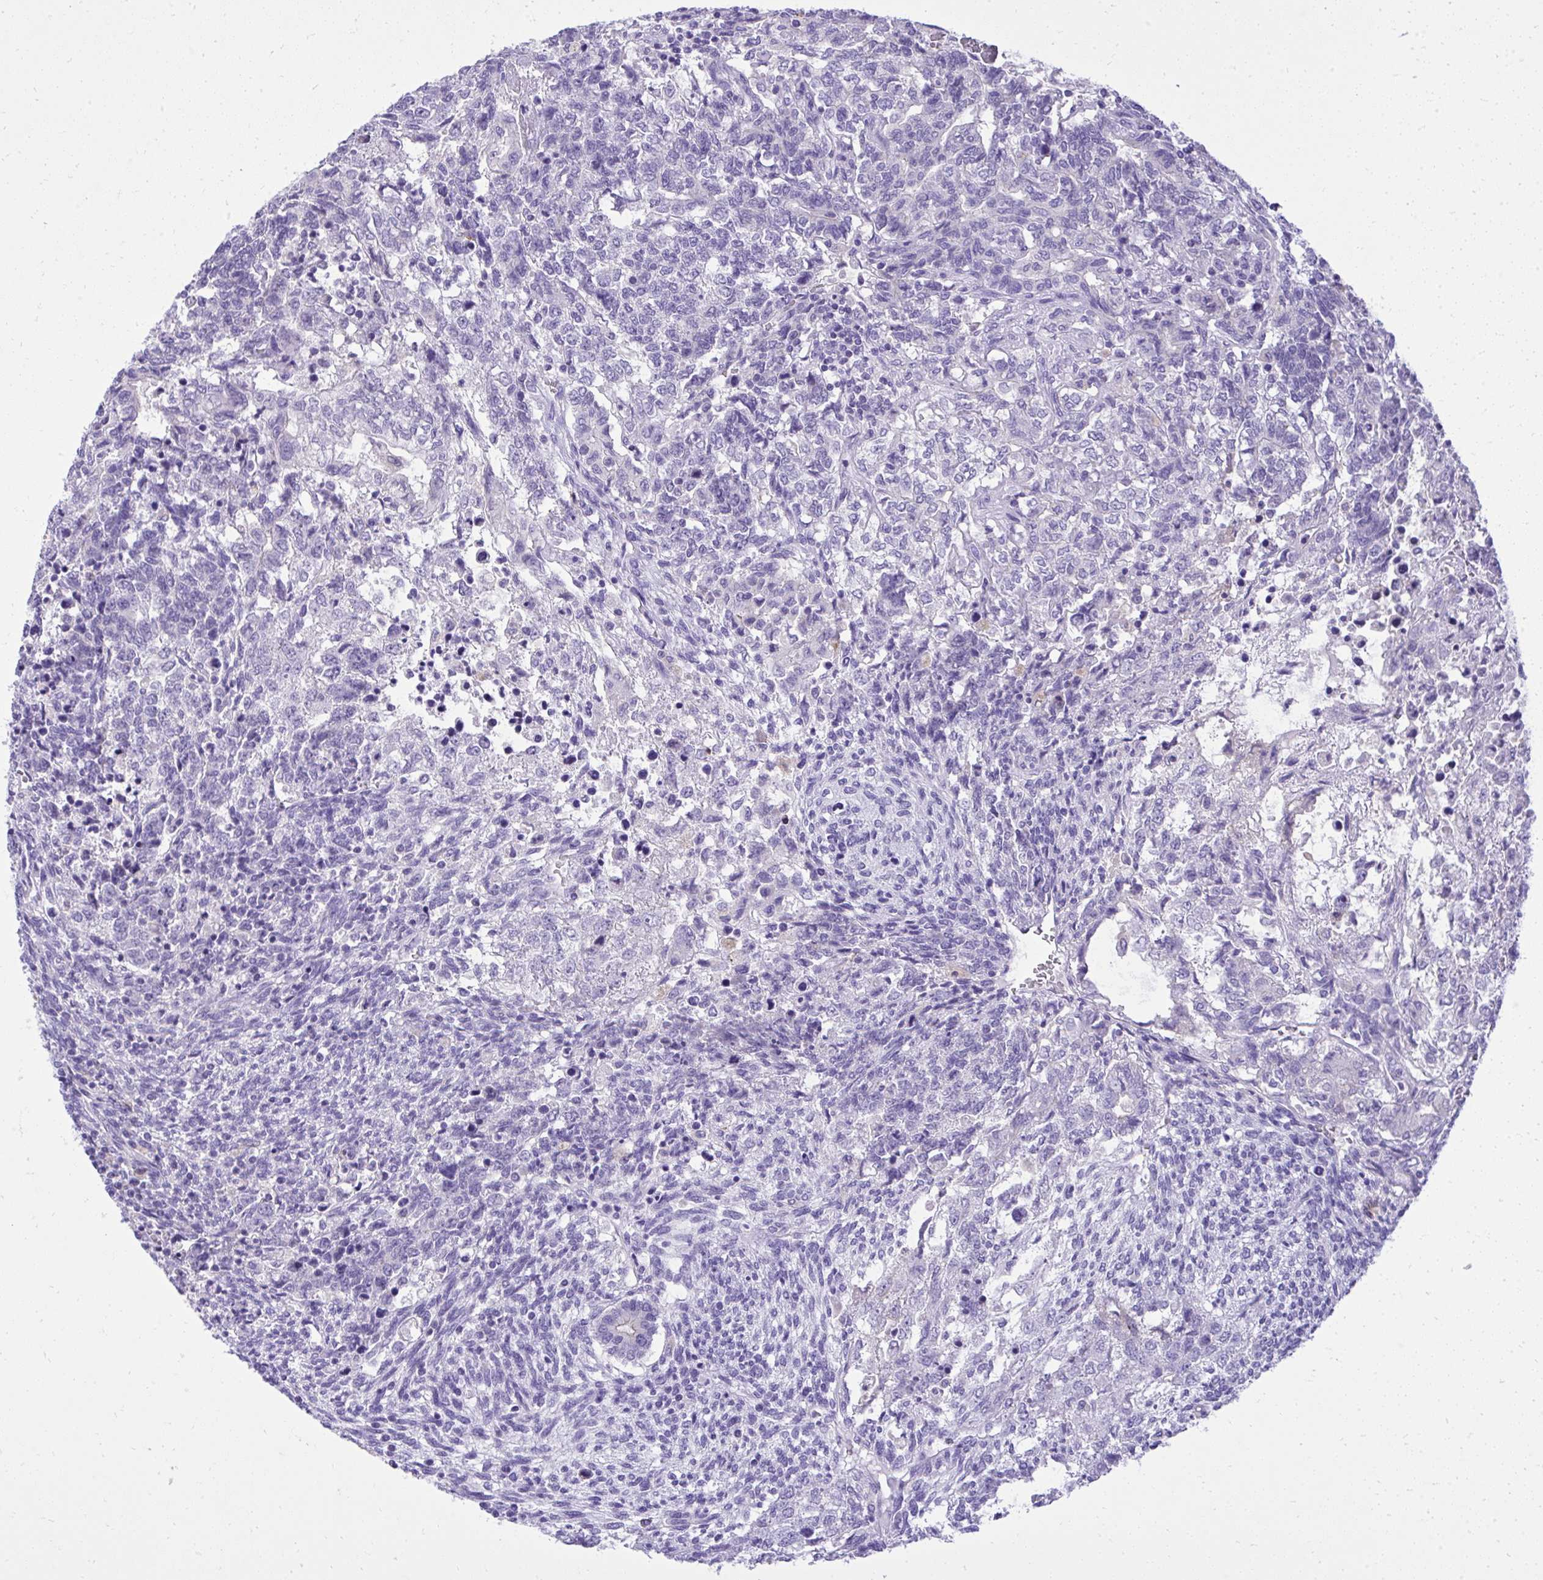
{"staining": {"intensity": "negative", "quantity": "none", "location": "none"}, "tissue": "testis cancer", "cell_type": "Tumor cells", "image_type": "cancer", "snomed": [{"axis": "morphology", "description": "Carcinoma, Embryonal, NOS"}, {"axis": "topography", "description": "Testis"}], "caption": "IHC of human testis cancer demonstrates no expression in tumor cells.", "gene": "ST6GALNAC3", "patient": {"sex": "male", "age": 23}}